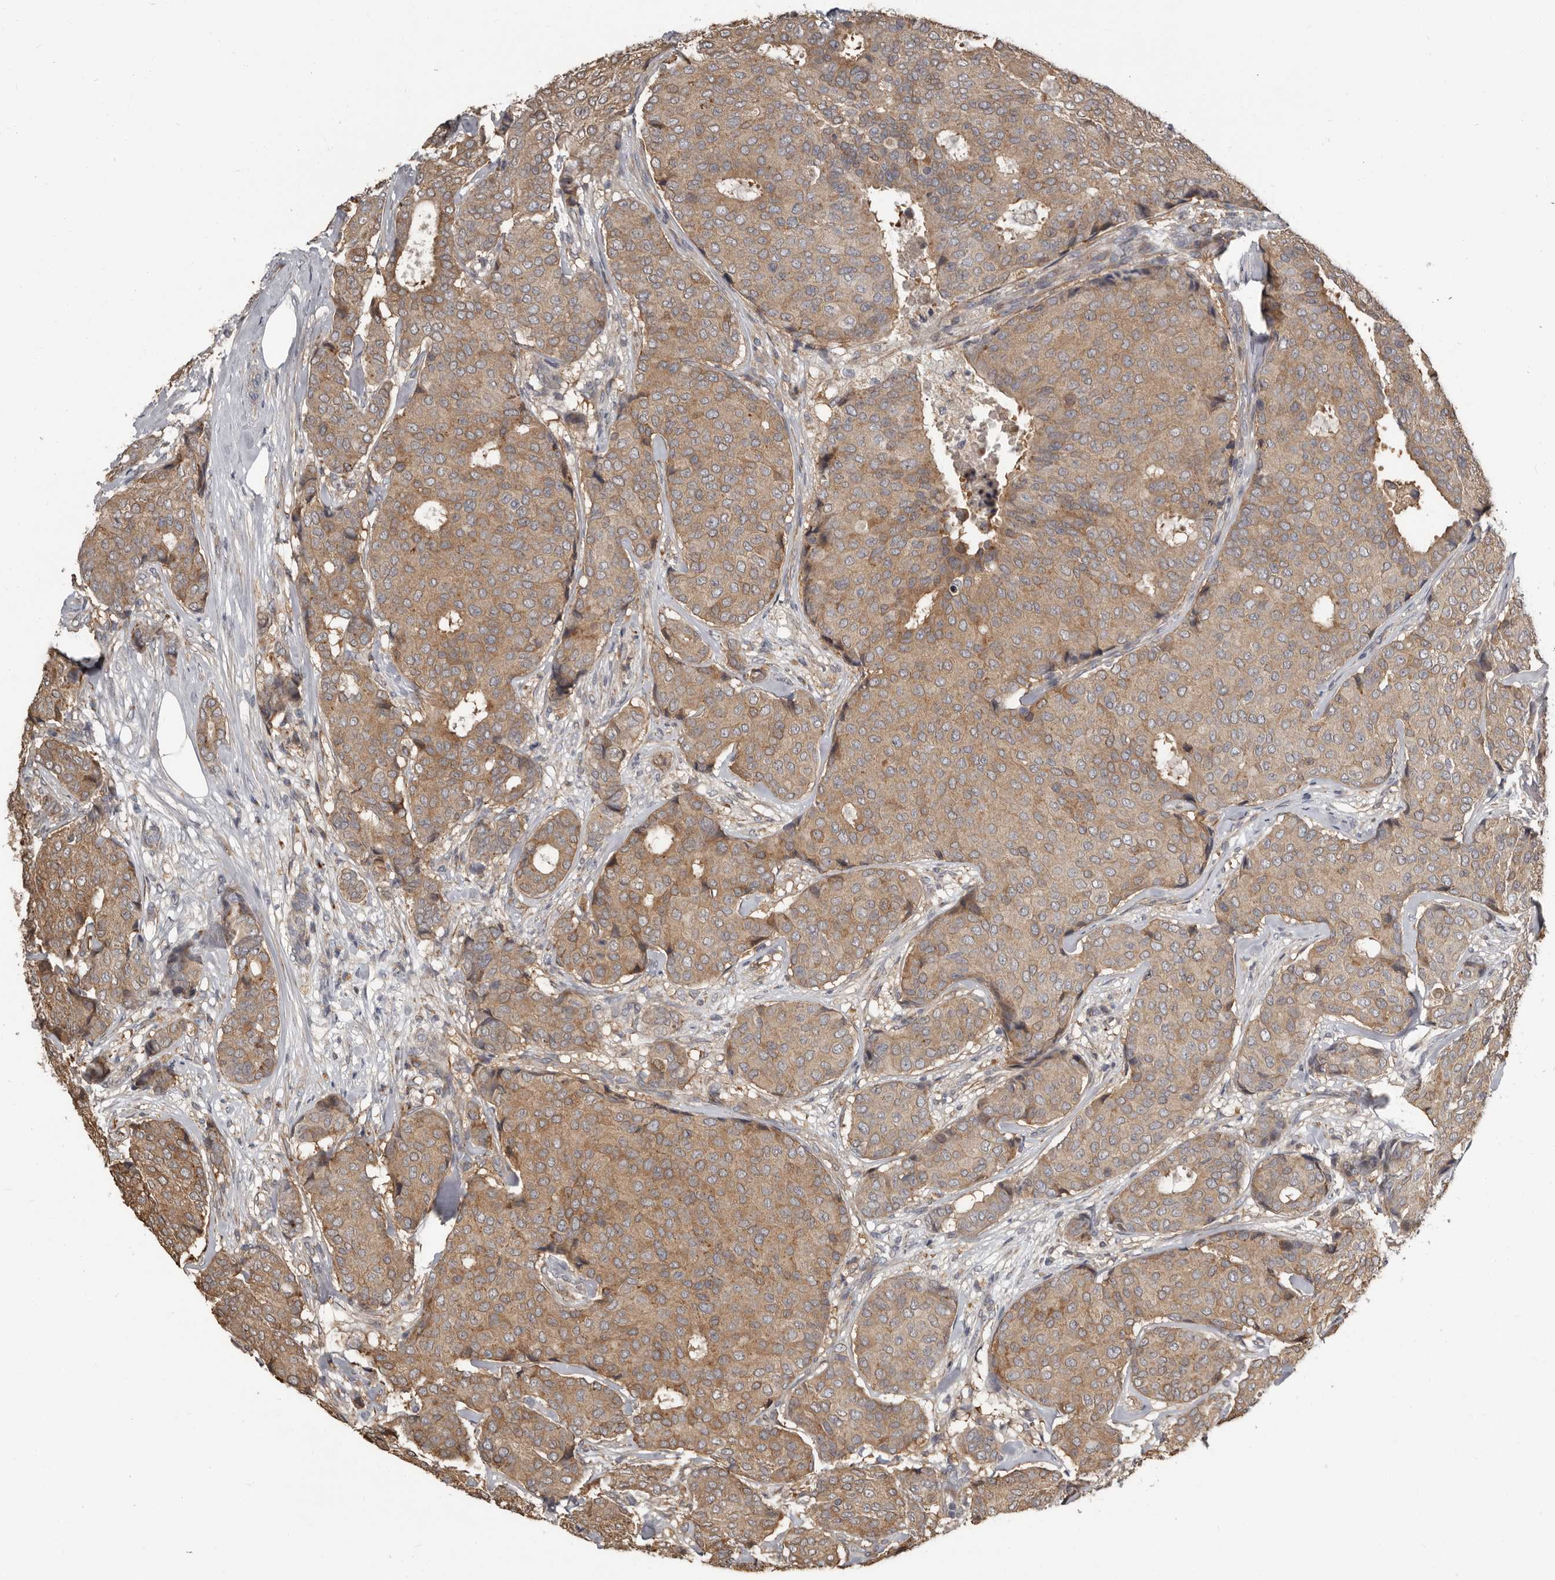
{"staining": {"intensity": "moderate", "quantity": ">75%", "location": "cytoplasmic/membranous"}, "tissue": "breast cancer", "cell_type": "Tumor cells", "image_type": "cancer", "snomed": [{"axis": "morphology", "description": "Duct carcinoma"}, {"axis": "topography", "description": "Breast"}], "caption": "Moderate cytoplasmic/membranous expression is seen in about >75% of tumor cells in infiltrating ductal carcinoma (breast).", "gene": "KCNJ8", "patient": {"sex": "female", "age": 75}}